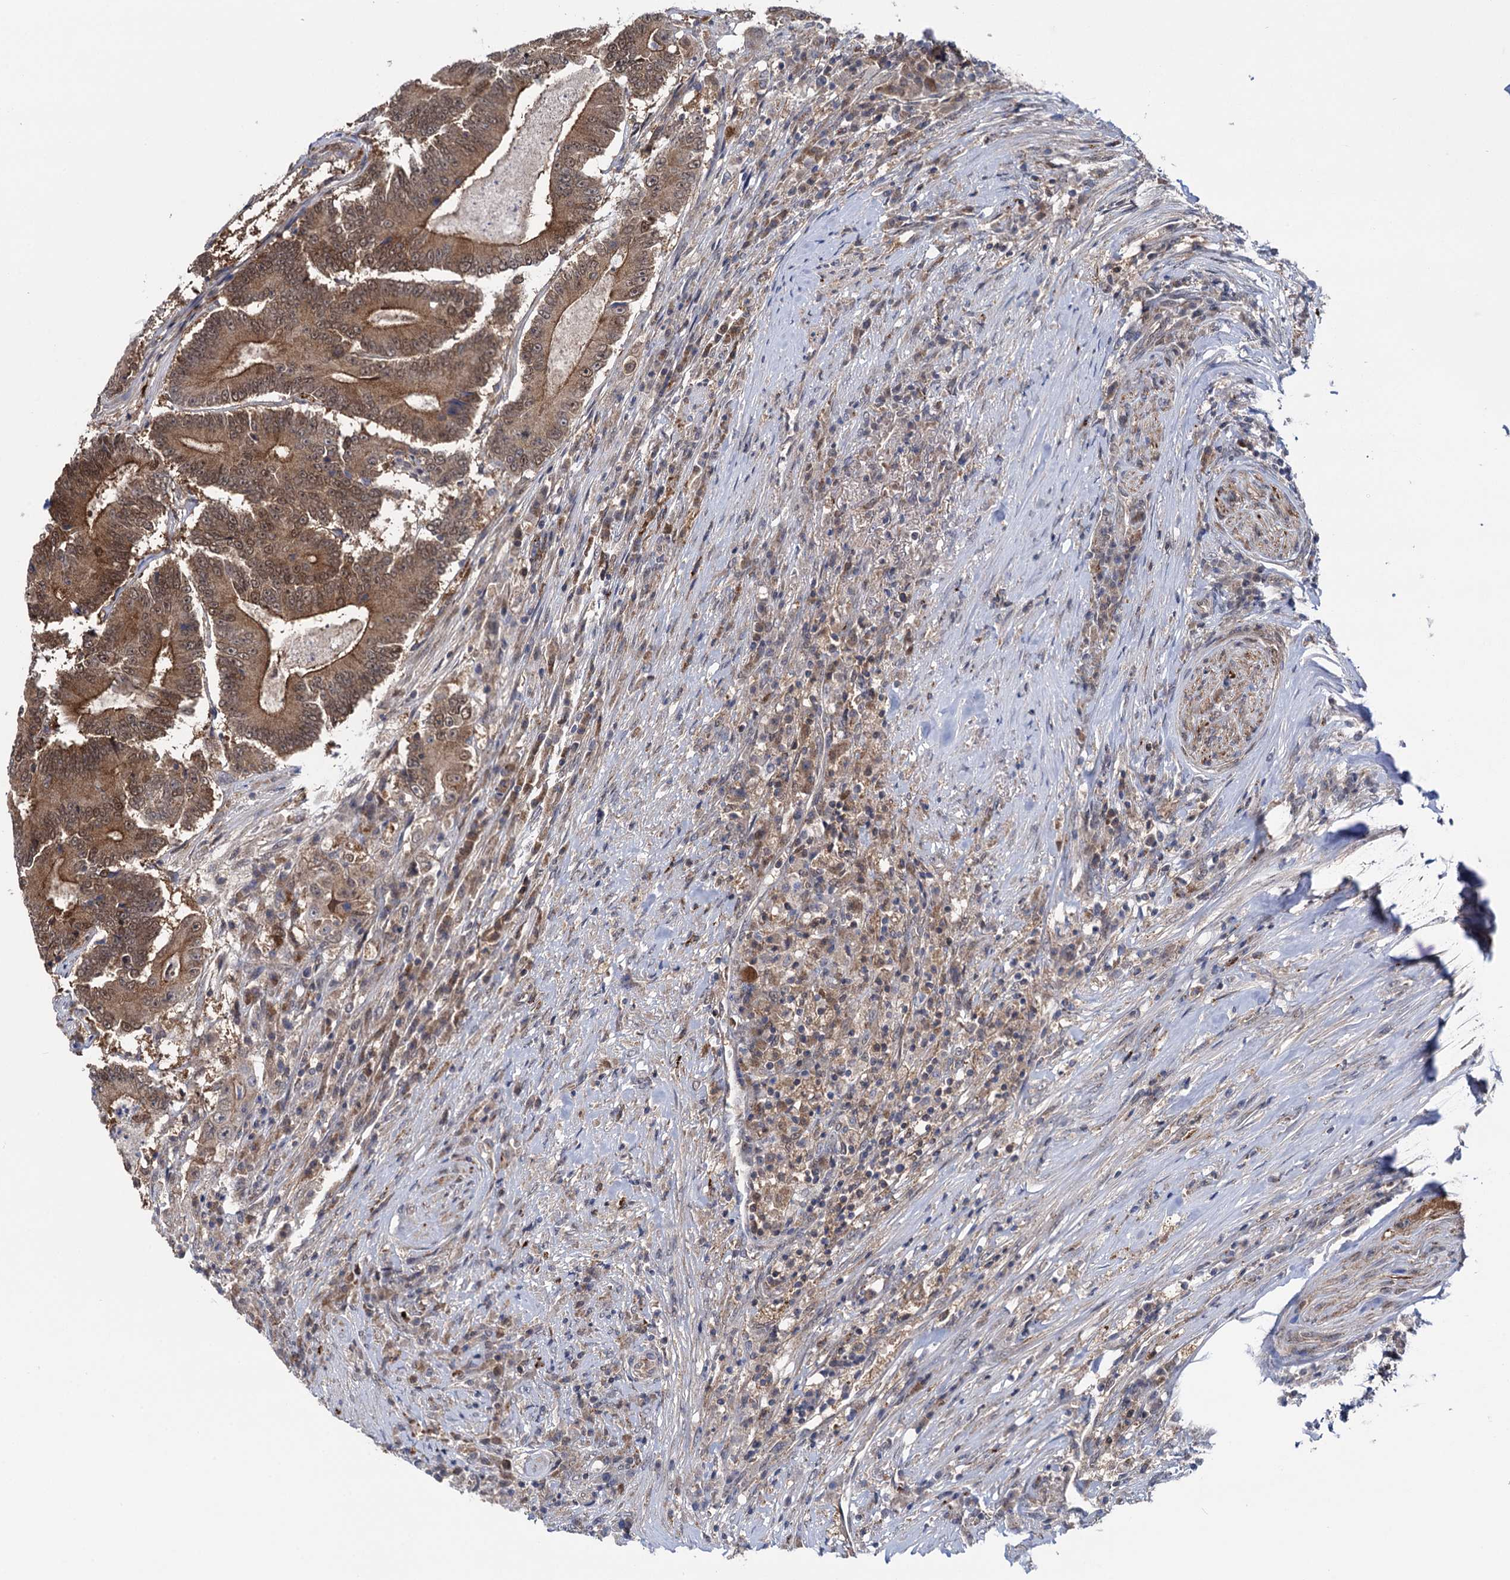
{"staining": {"intensity": "moderate", "quantity": ">75%", "location": "cytoplasmic/membranous"}, "tissue": "colorectal cancer", "cell_type": "Tumor cells", "image_type": "cancer", "snomed": [{"axis": "morphology", "description": "Adenocarcinoma, NOS"}, {"axis": "topography", "description": "Colon"}], "caption": "Immunohistochemistry (IHC) micrograph of human colorectal adenocarcinoma stained for a protein (brown), which exhibits medium levels of moderate cytoplasmic/membranous expression in about >75% of tumor cells.", "gene": "GLO1", "patient": {"sex": "male", "age": 83}}